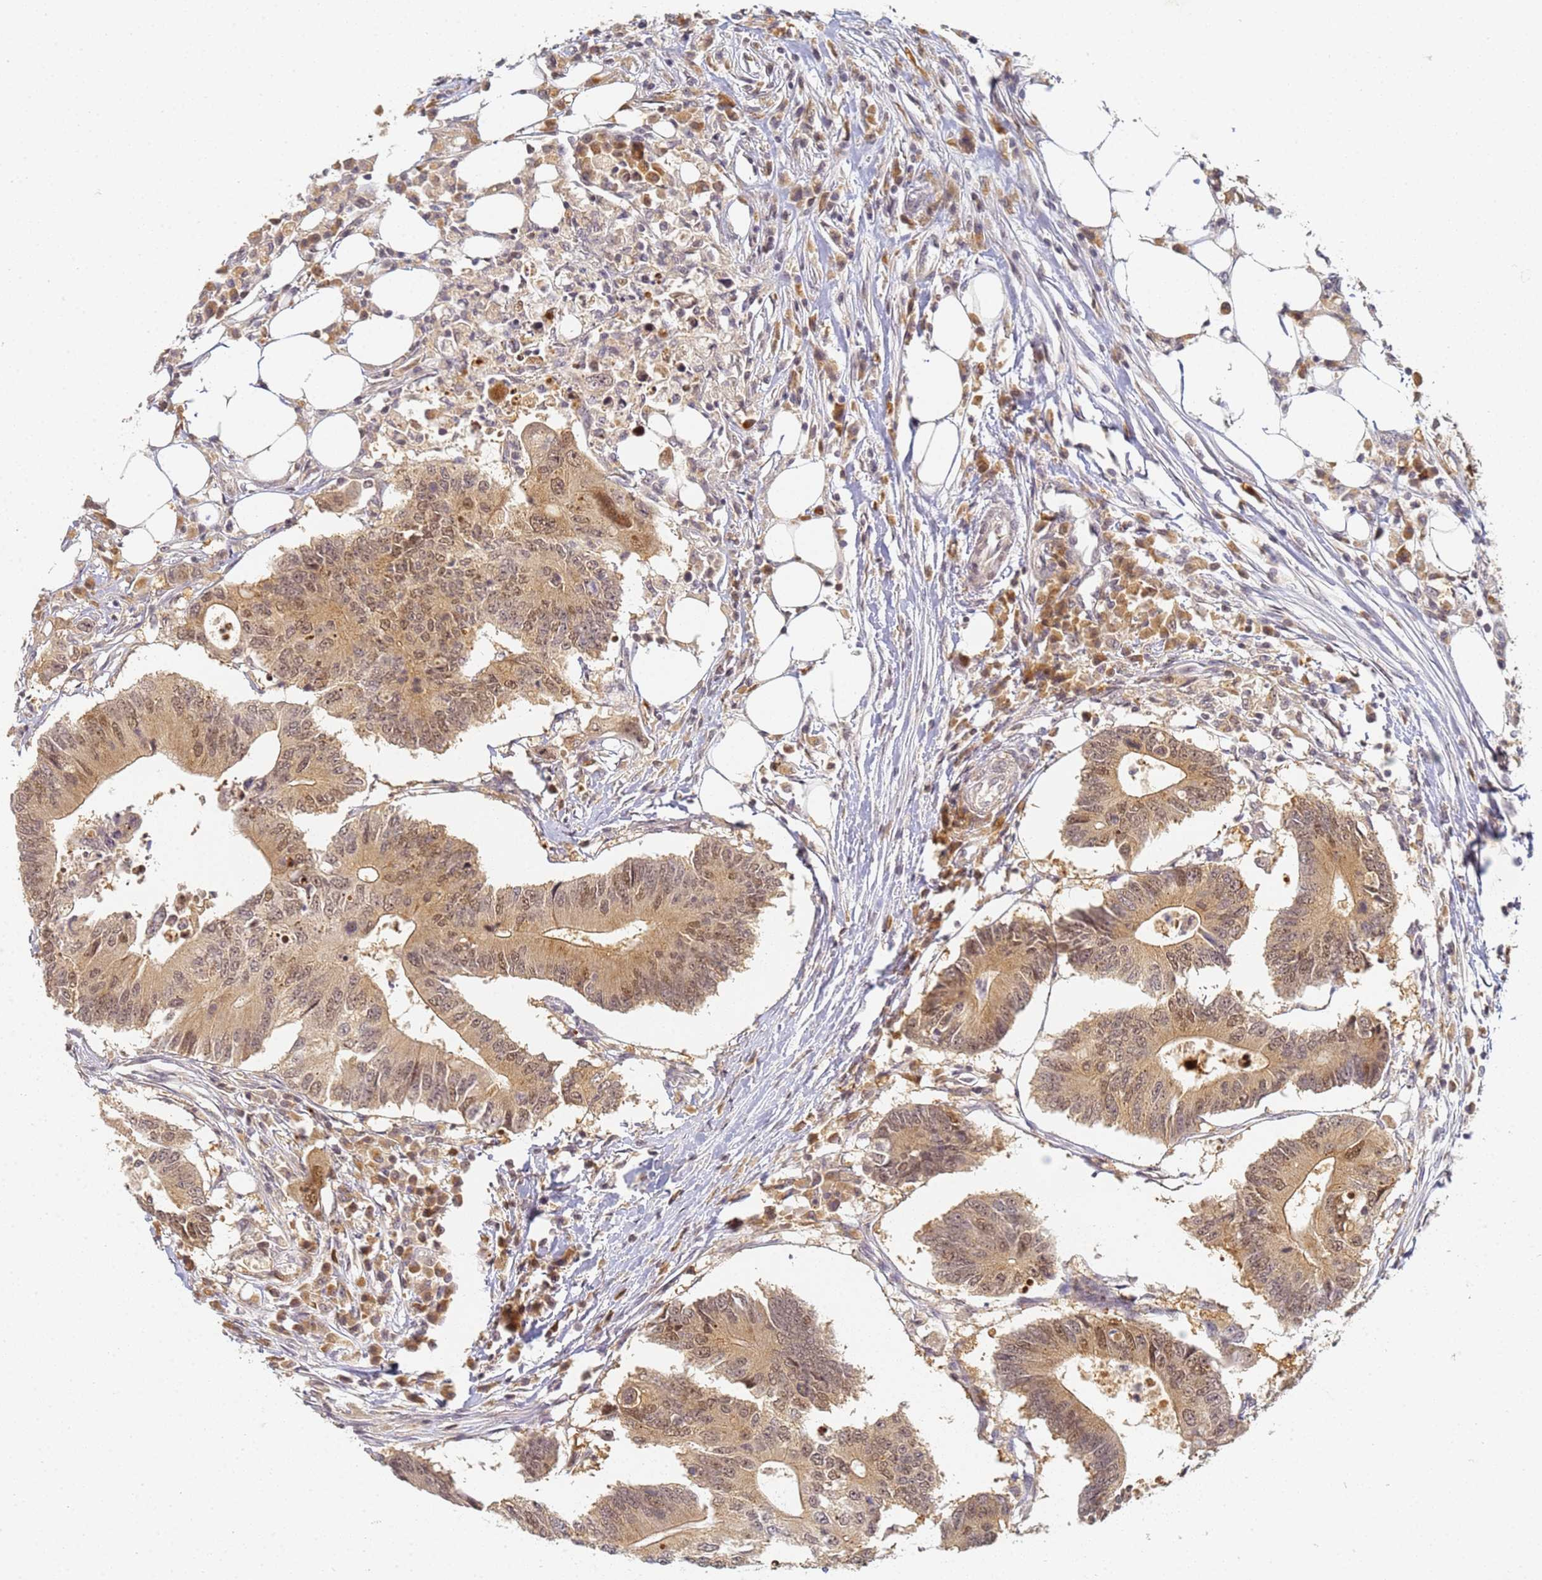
{"staining": {"intensity": "moderate", "quantity": ">75%", "location": "cytoplasmic/membranous,nuclear"}, "tissue": "colorectal cancer", "cell_type": "Tumor cells", "image_type": "cancer", "snomed": [{"axis": "morphology", "description": "Adenocarcinoma, NOS"}, {"axis": "topography", "description": "Colon"}], "caption": "Tumor cells display moderate cytoplasmic/membranous and nuclear positivity in about >75% of cells in colorectal cancer (adenocarcinoma). The staining was performed using DAB (3,3'-diaminobenzidine) to visualize the protein expression in brown, while the nuclei were stained in blue with hematoxylin (Magnification: 20x).", "gene": "HMCES", "patient": {"sex": "male", "age": 71}}